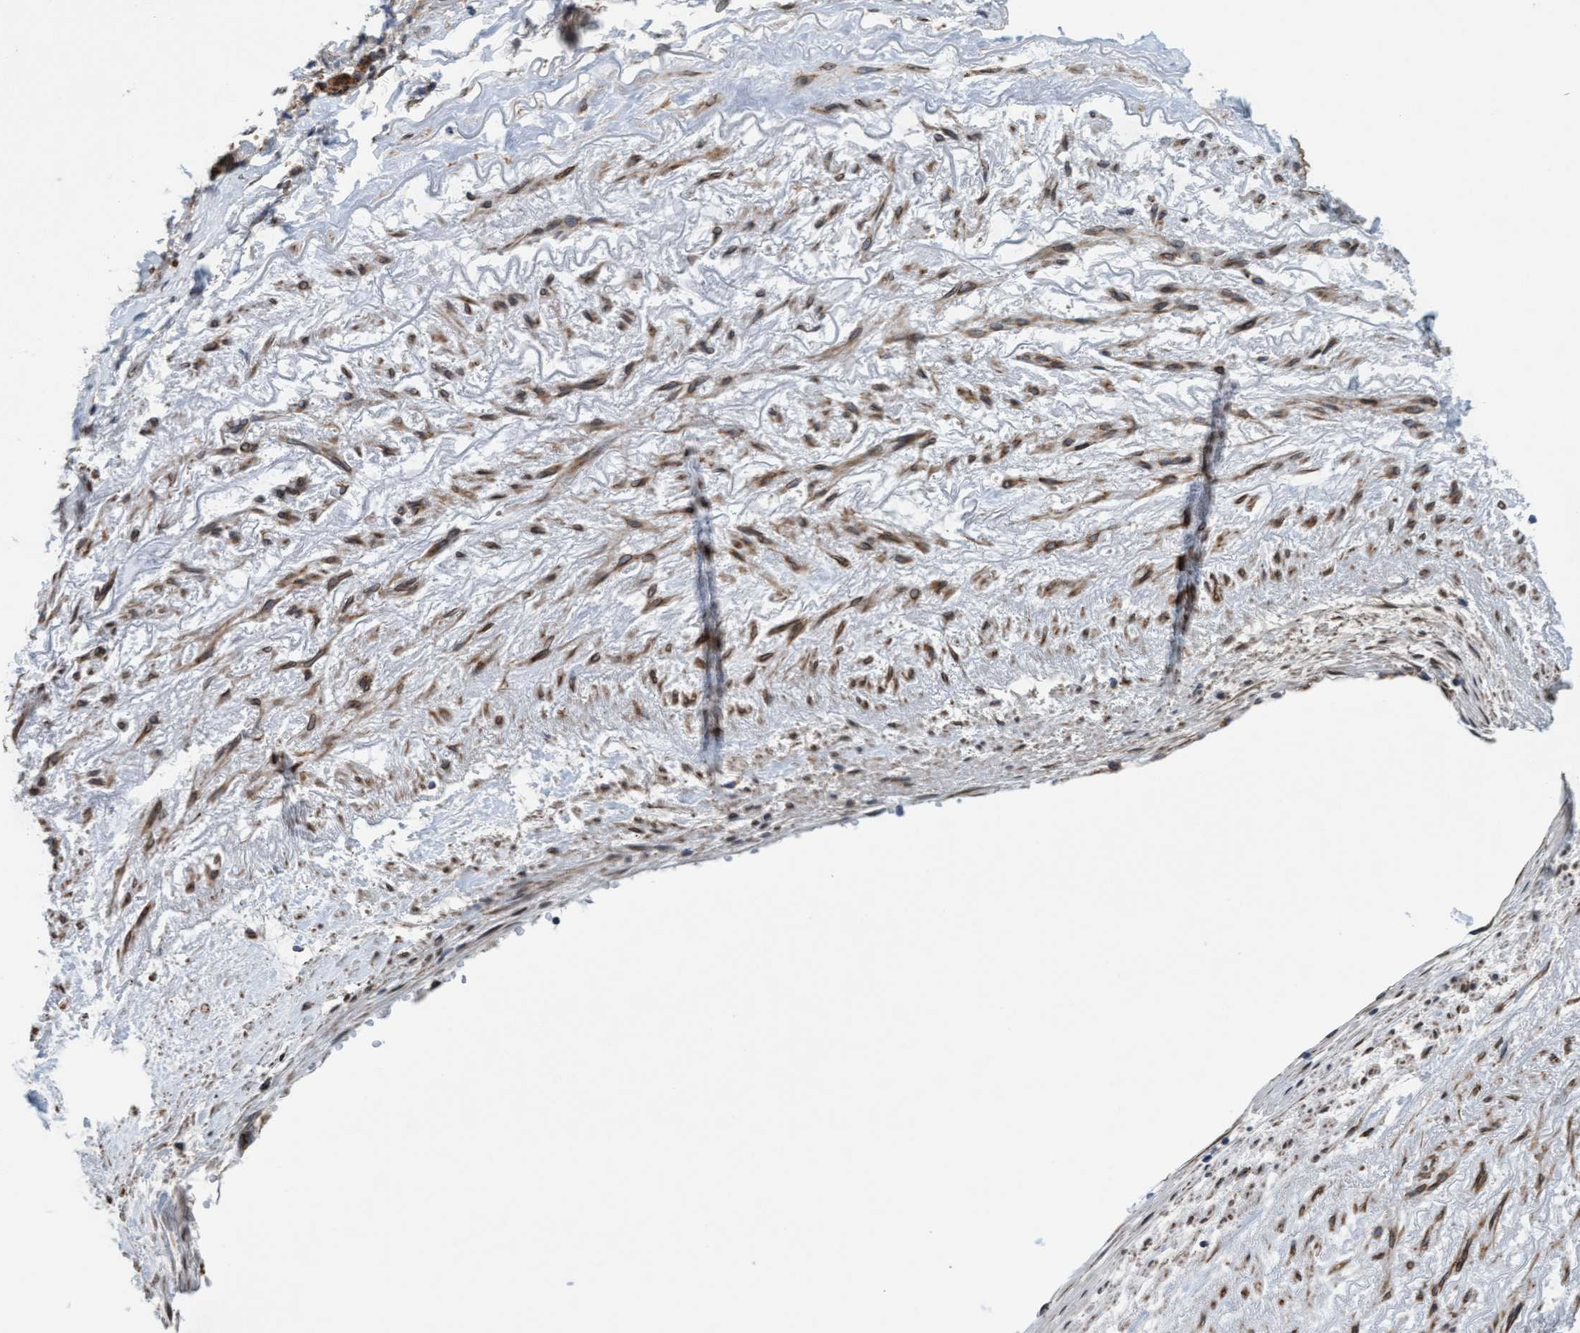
{"staining": {"intensity": "moderate", "quantity": ">75%", "location": "cytoplasmic/membranous"}, "tissue": "adipose tissue", "cell_type": "Adipocytes", "image_type": "normal", "snomed": [{"axis": "morphology", "description": "Normal tissue, NOS"}, {"axis": "topography", "description": "Cartilage tissue"}, {"axis": "topography", "description": "Lung"}], "caption": "Immunohistochemical staining of normal adipose tissue shows moderate cytoplasmic/membranous protein staining in about >75% of adipocytes.", "gene": "MRPS23", "patient": {"sex": "female", "age": 77}}